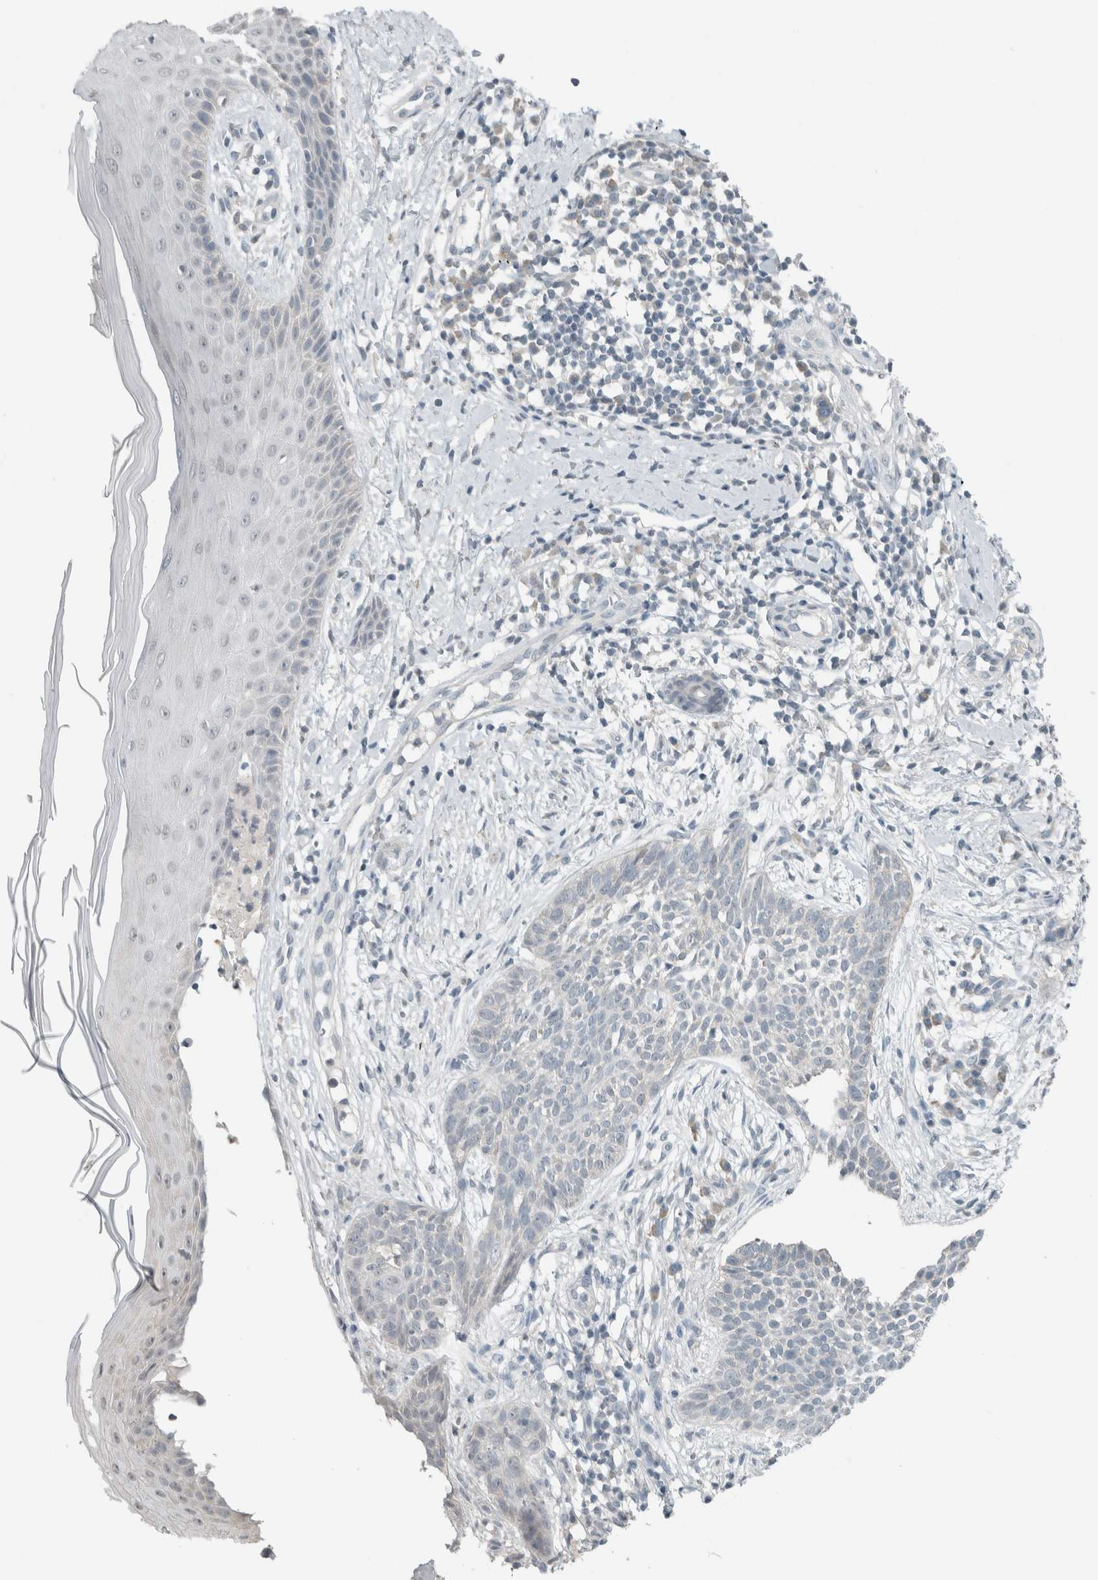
{"staining": {"intensity": "negative", "quantity": "none", "location": "none"}, "tissue": "skin cancer", "cell_type": "Tumor cells", "image_type": "cancer", "snomed": [{"axis": "morphology", "description": "Normal tissue, NOS"}, {"axis": "morphology", "description": "Basal cell carcinoma"}, {"axis": "topography", "description": "Skin"}], "caption": "Immunohistochemistry of human skin basal cell carcinoma reveals no positivity in tumor cells.", "gene": "TRIT1", "patient": {"sex": "male", "age": 67}}